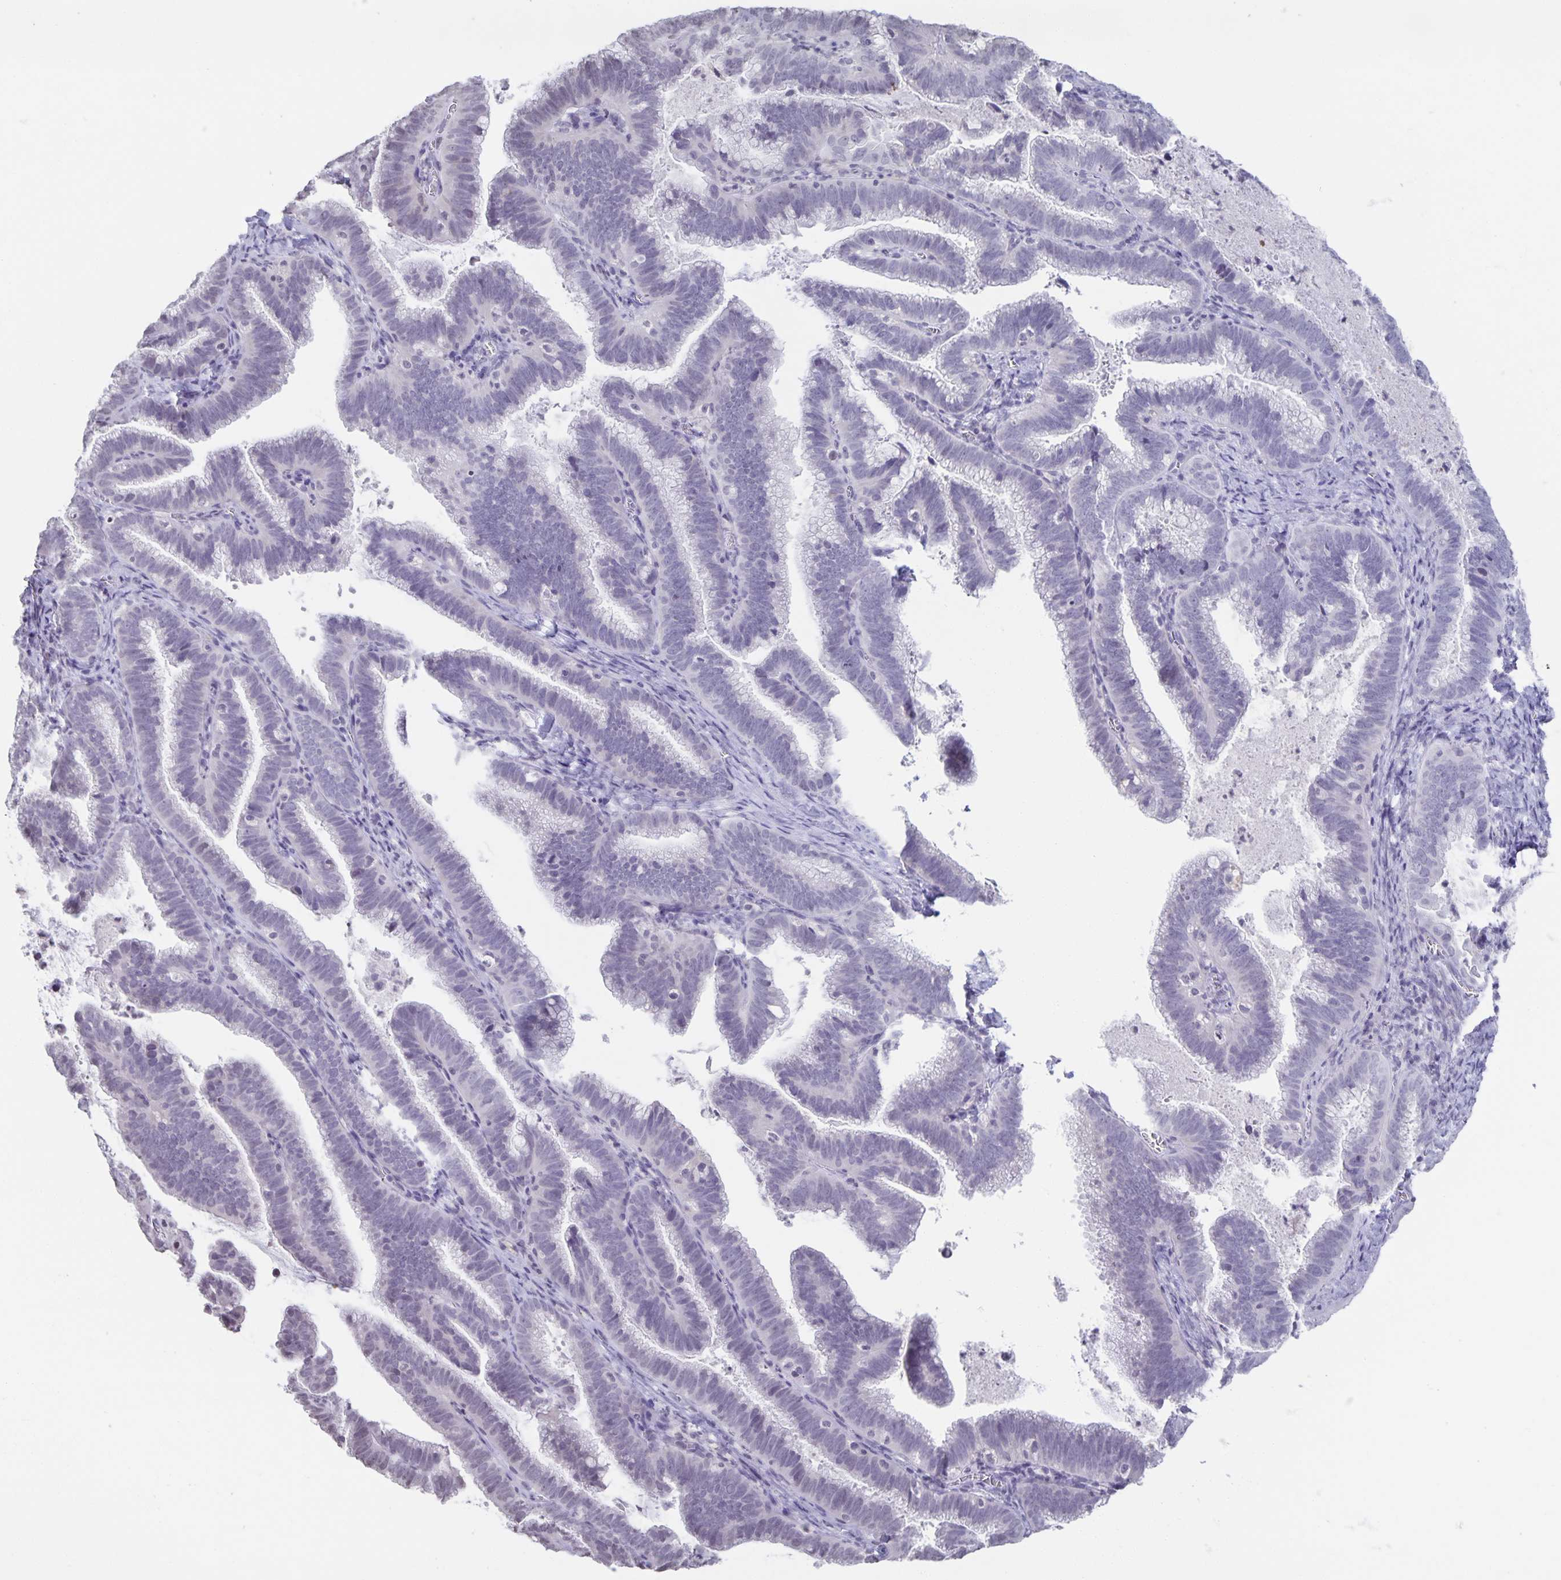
{"staining": {"intensity": "negative", "quantity": "none", "location": "none"}, "tissue": "cervical cancer", "cell_type": "Tumor cells", "image_type": "cancer", "snomed": [{"axis": "morphology", "description": "Adenocarcinoma, NOS"}, {"axis": "topography", "description": "Cervix"}], "caption": "Adenocarcinoma (cervical) was stained to show a protein in brown. There is no significant staining in tumor cells. (DAB (3,3'-diaminobenzidine) IHC, high magnification).", "gene": "AQP4", "patient": {"sex": "female", "age": 61}}